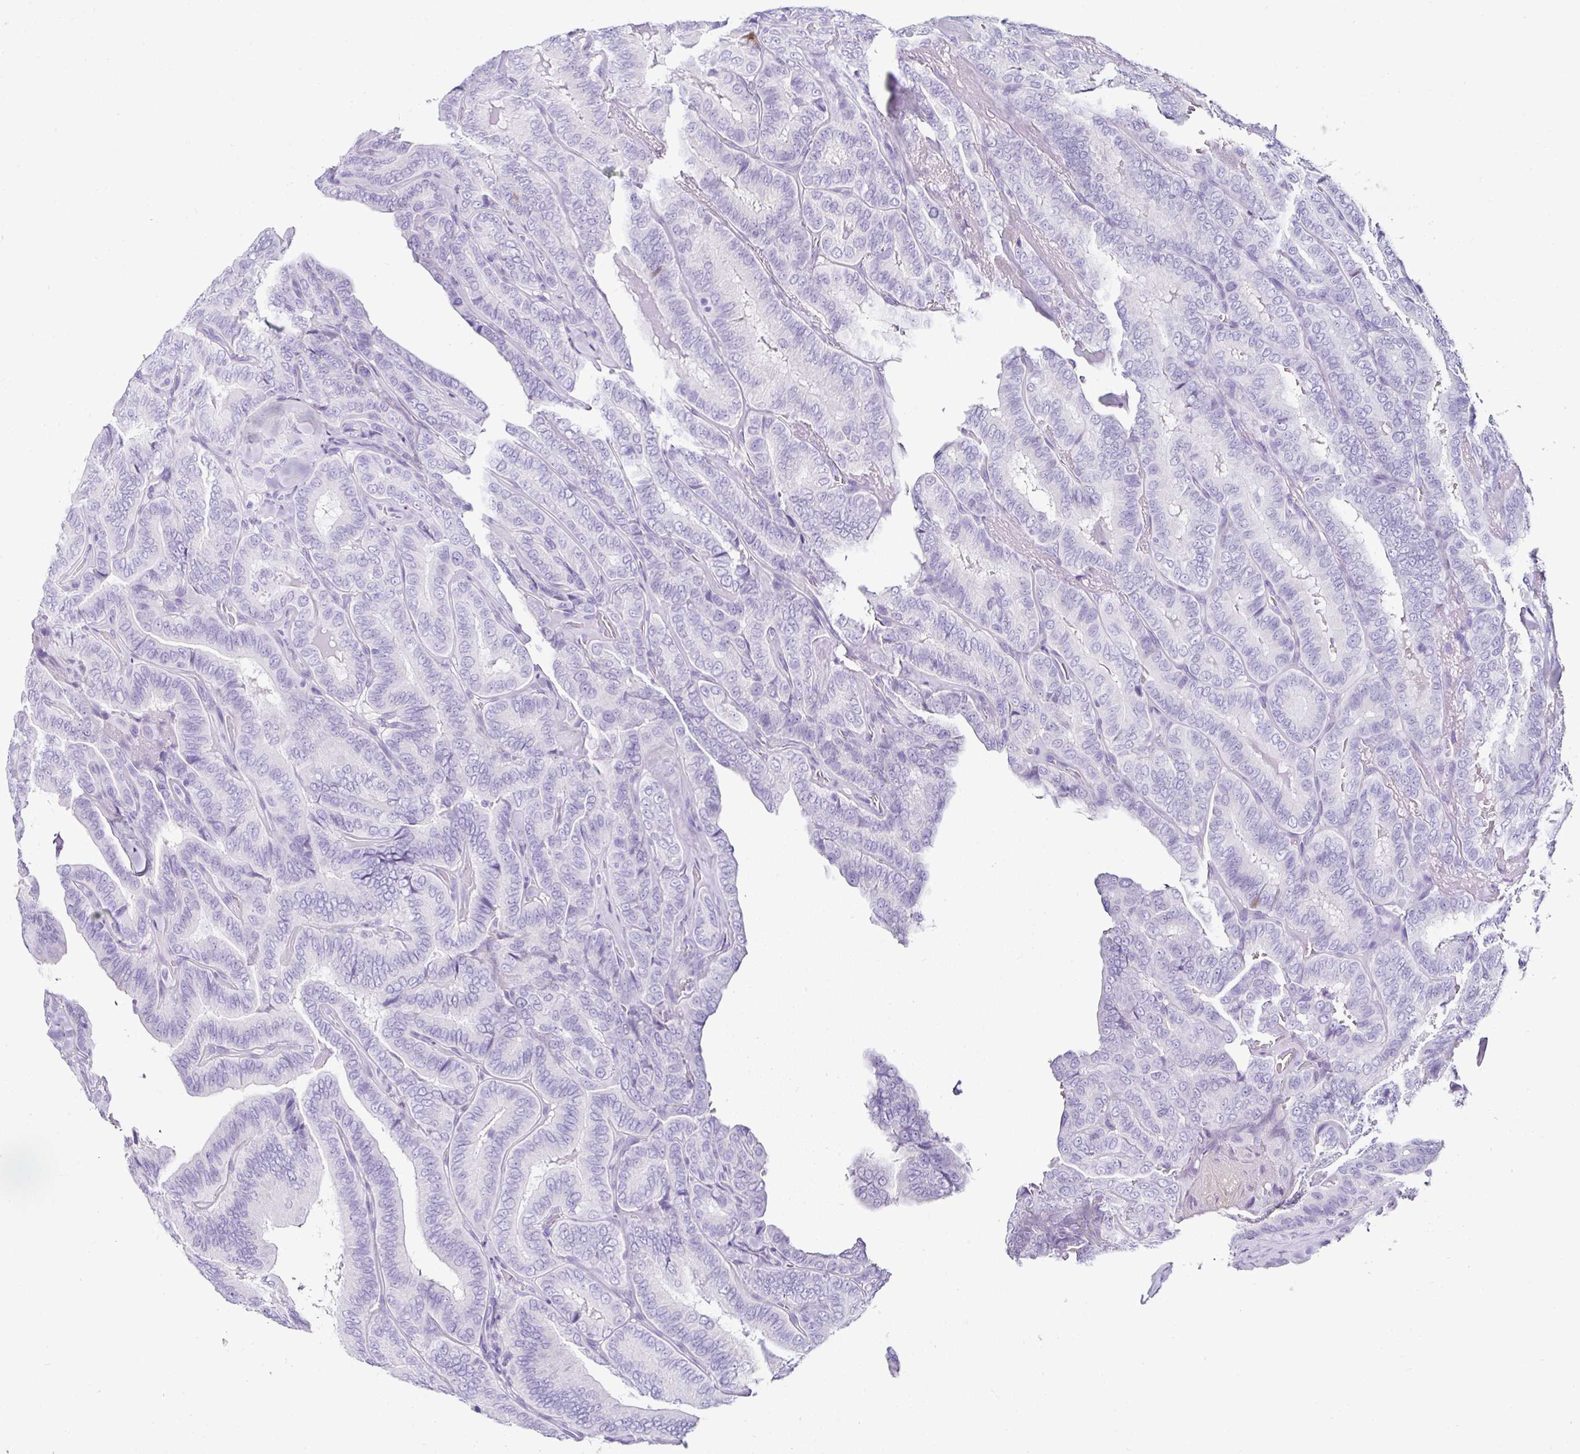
{"staining": {"intensity": "negative", "quantity": "none", "location": "none"}, "tissue": "thyroid cancer", "cell_type": "Tumor cells", "image_type": "cancer", "snomed": [{"axis": "morphology", "description": "Papillary adenocarcinoma, NOS"}, {"axis": "topography", "description": "Thyroid gland"}], "caption": "Immunohistochemical staining of thyroid papillary adenocarcinoma displays no significant staining in tumor cells.", "gene": "SERPINB3", "patient": {"sex": "male", "age": 61}}